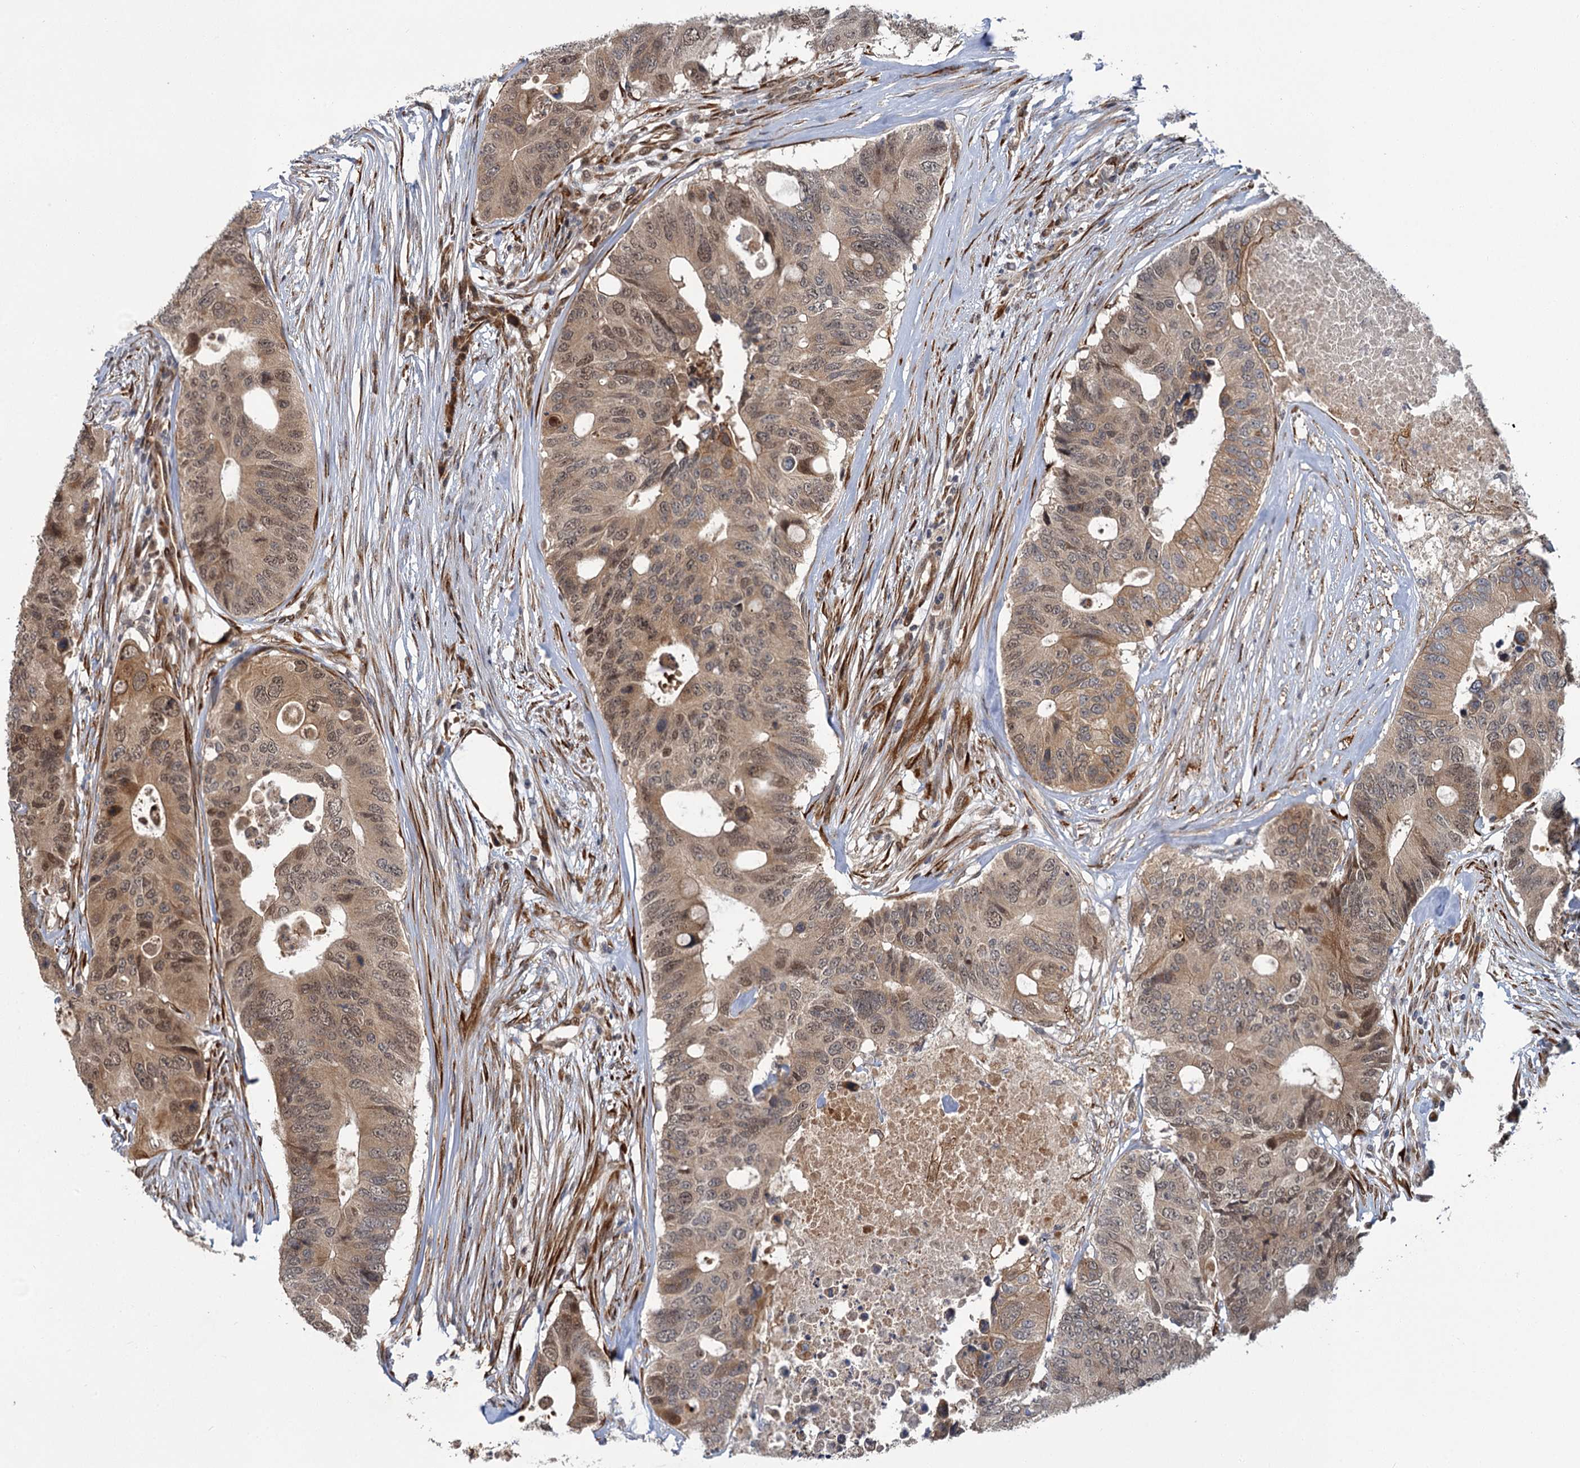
{"staining": {"intensity": "moderate", "quantity": ">75%", "location": "cytoplasmic/membranous,nuclear"}, "tissue": "colorectal cancer", "cell_type": "Tumor cells", "image_type": "cancer", "snomed": [{"axis": "morphology", "description": "Adenocarcinoma, NOS"}, {"axis": "topography", "description": "Colon"}], "caption": "A photomicrograph of human adenocarcinoma (colorectal) stained for a protein demonstrates moderate cytoplasmic/membranous and nuclear brown staining in tumor cells.", "gene": "APBA2", "patient": {"sex": "male", "age": 71}}